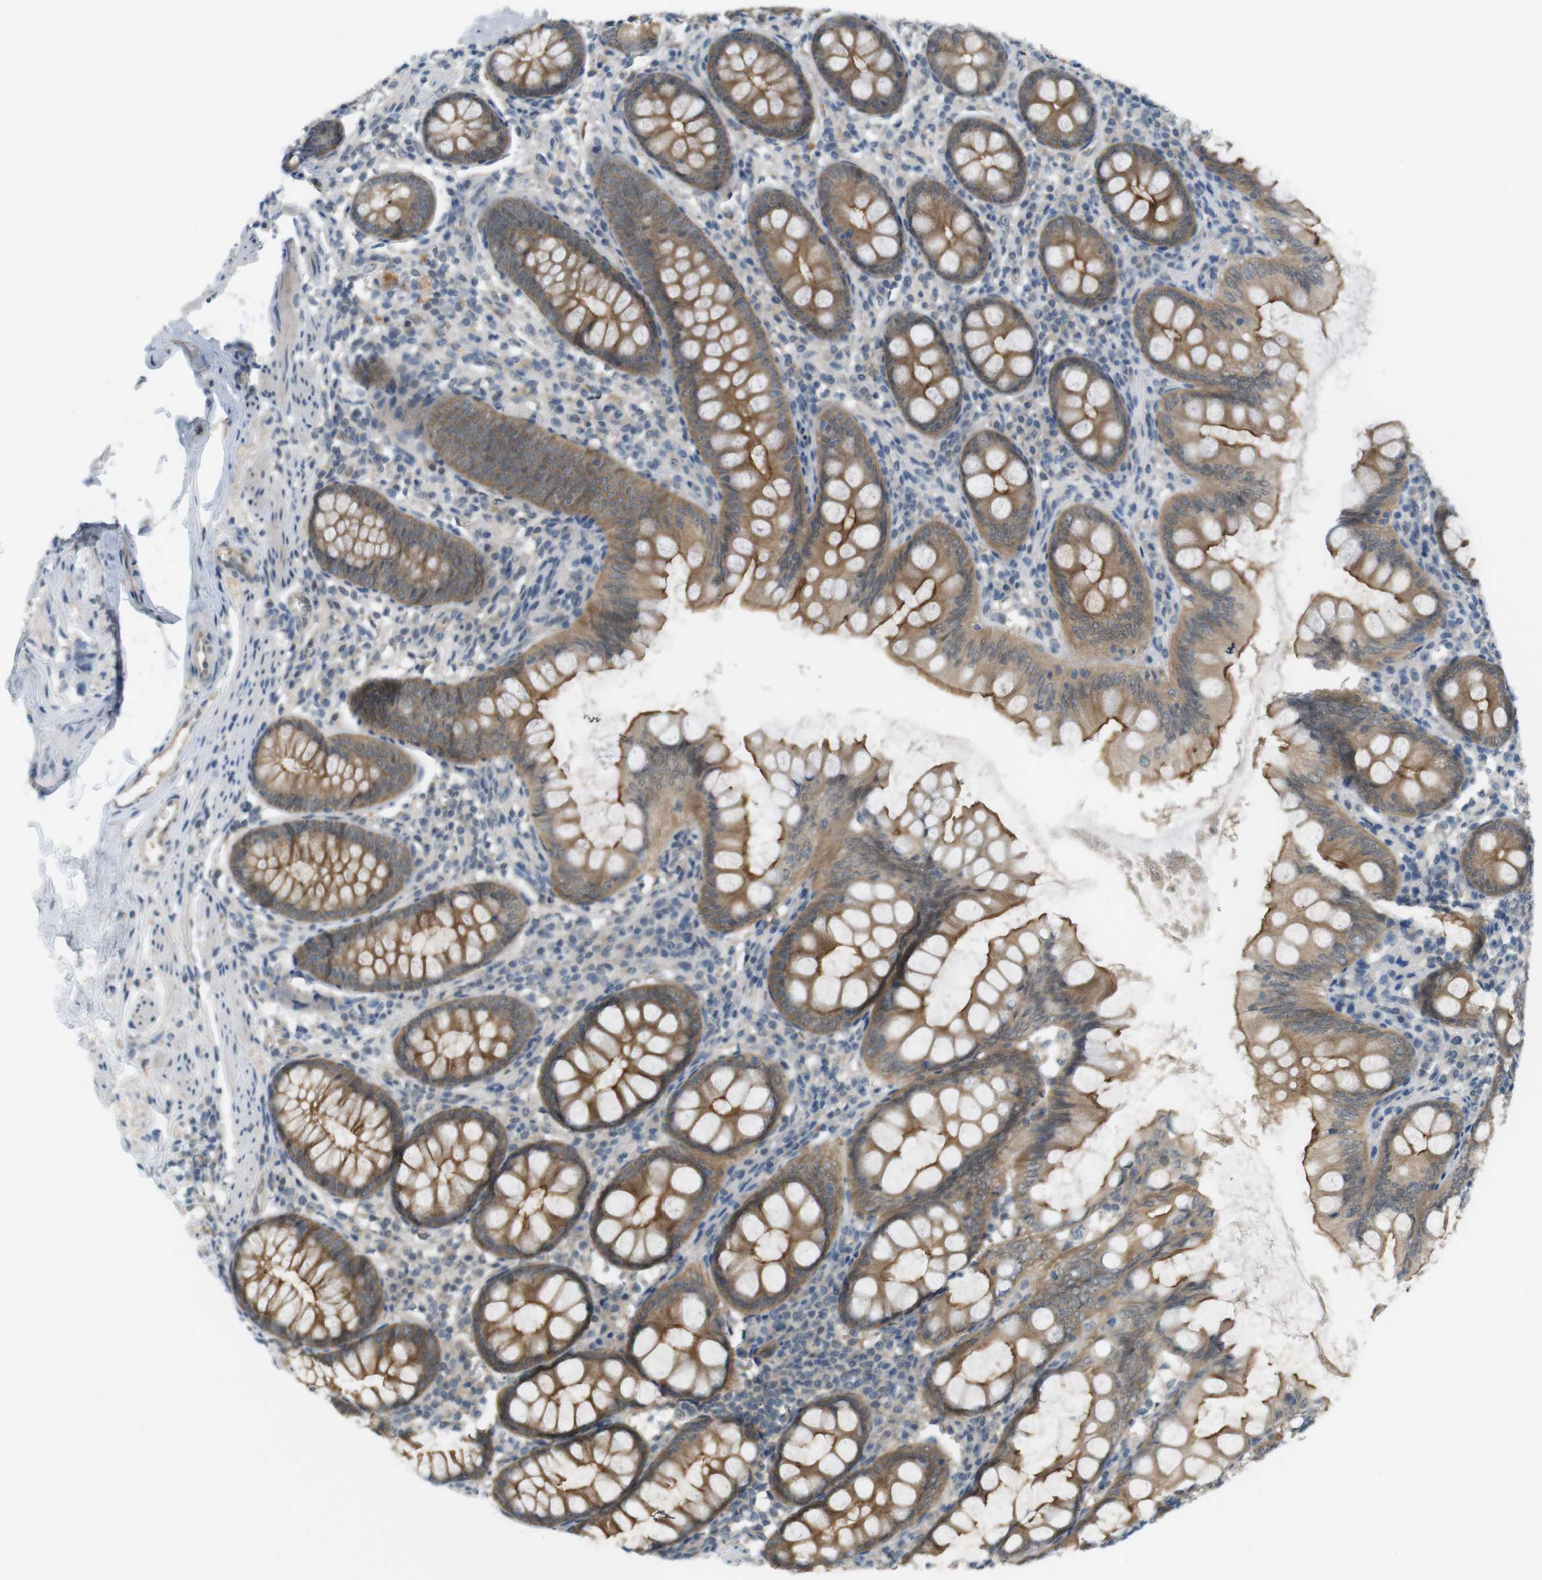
{"staining": {"intensity": "moderate", "quantity": ">75%", "location": "cytoplasmic/membranous"}, "tissue": "appendix", "cell_type": "Glandular cells", "image_type": "normal", "snomed": [{"axis": "morphology", "description": "Normal tissue, NOS"}, {"axis": "topography", "description": "Appendix"}], "caption": "Protein analysis of normal appendix reveals moderate cytoplasmic/membranous staining in about >75% of glandular cells. (brown staining indicates protein expression, while blue staining denotes nuclei).", "gene": "ZDHHC20", "patient": {"sex": "female", "age": 77}}